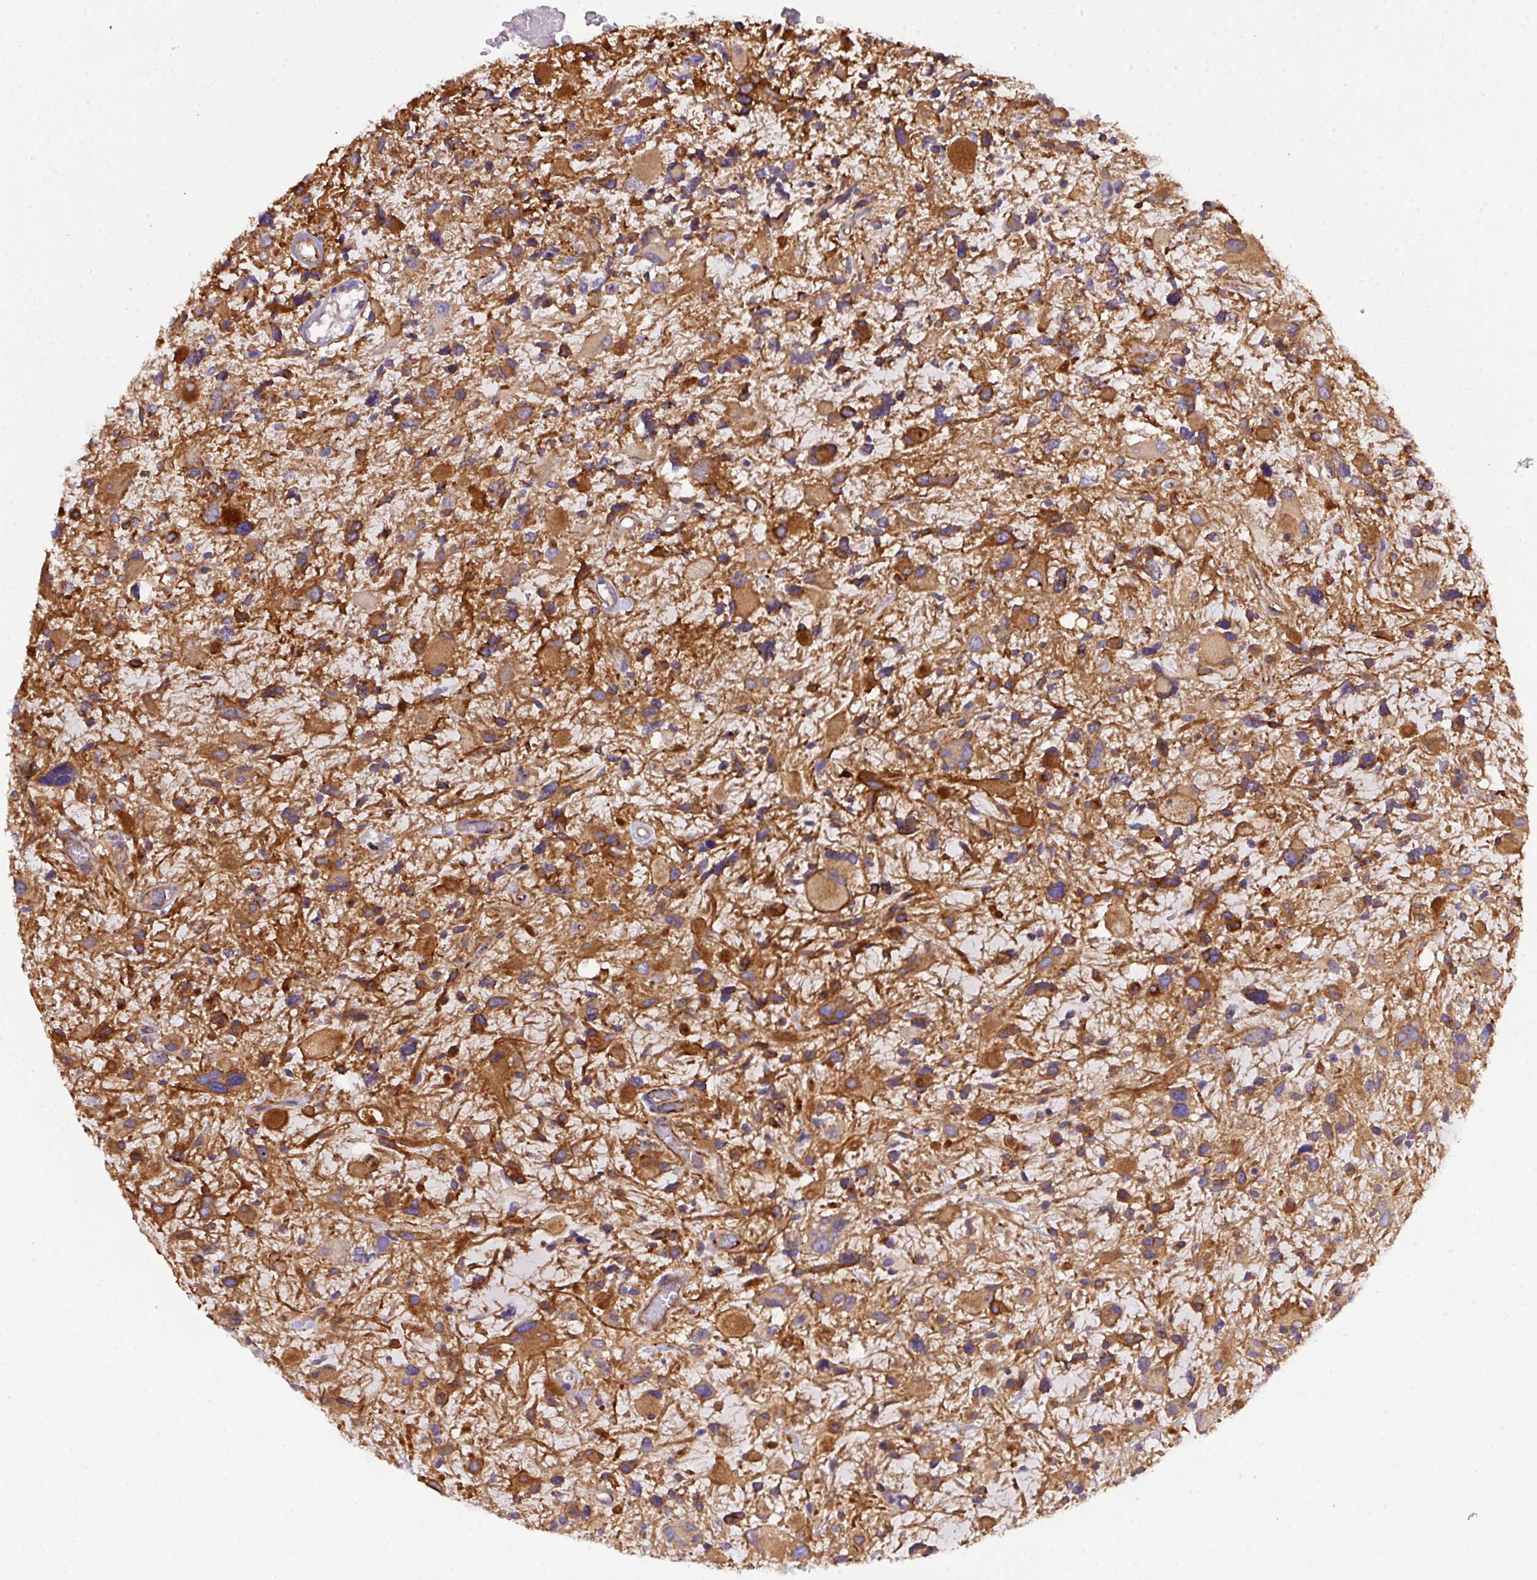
{"staining": {"intensity": "moderate", "quantity": ">75%", "location": "cytoplasmic/membranous"}, "tissue": "glioma", "cell_type": "Tumor cells", "image_type": "cancer", "snomed": [{"axis": "morphology", "description": "Glioma, malignant, High grade"}, {"axis": "topography", "description": "Brain"}], "caption": "Immunohistochemistry of malignant high-grade glioma demonstrates medium levels of moderate cytoplasmic/membranous expression in approximately >75% of tumor cells. (DAB IHC, brown staining for protein, blue staining for nuclei).", "gene": "PARD6A", "patient": {"sex": "female", "age": 11}}